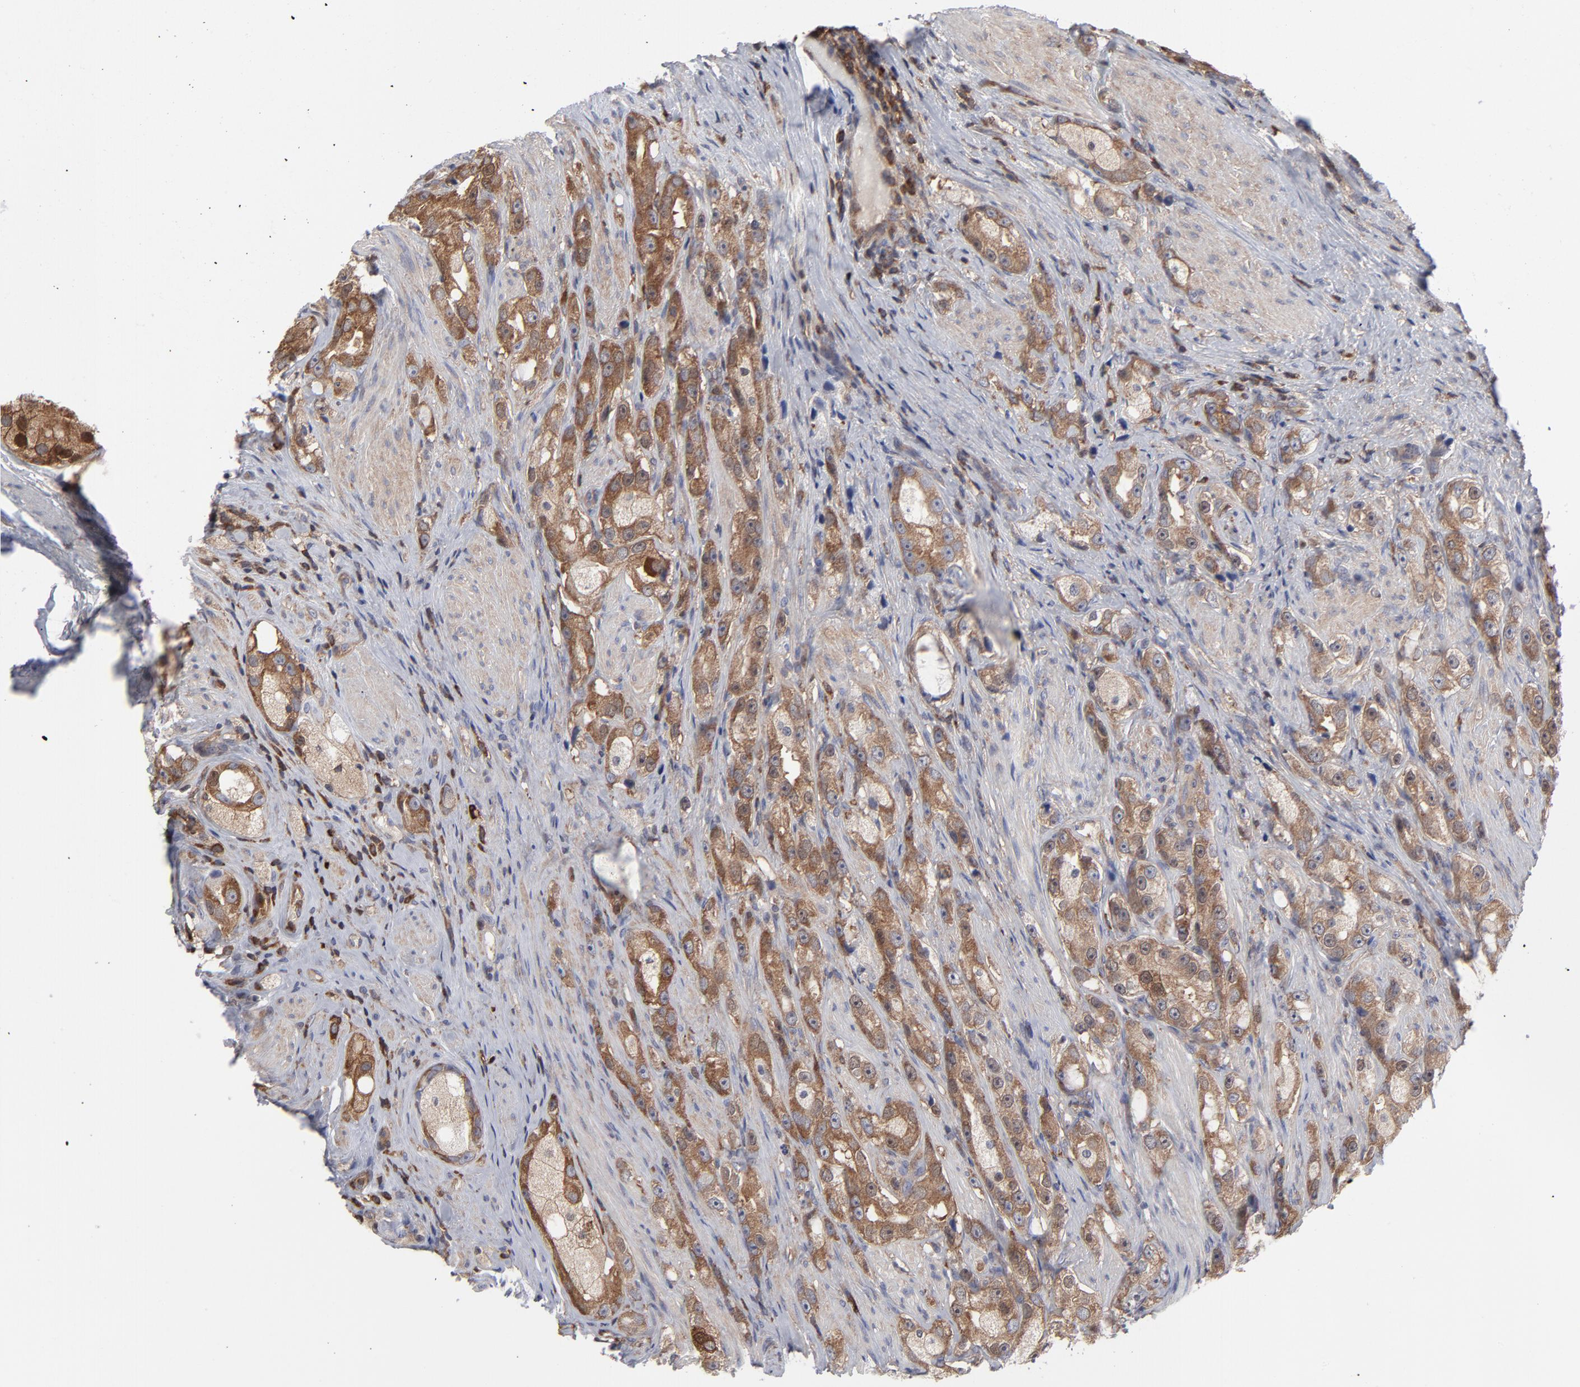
{"staining": {"intensity": "moderate", "quantity": ">75%", "location": "cytoplasmic/membranous"}, "tissue": "prostate cancer", "cell_type": "Tumor cells", "image_type": "cancer", "snomed": [{"axis": "morphology", "description": "Adenocarcinoma, High grade"}, {"axis": "topography", "description": "Prostate"}], "caption": "The micrograph displays staining of prostate adenocarcinoma (high-grade), revealing moderate cytoplasmic/membranous protein staining (brown color) within tumor cells. The staining was performed using DAB (3,3'-diaminobenzidine), with brown indicating positive protein expression. Nuclei are stained blue with hematoxylin.", "gene": "MAP2K1", "patient": {"sex": "male", "age": 63}}